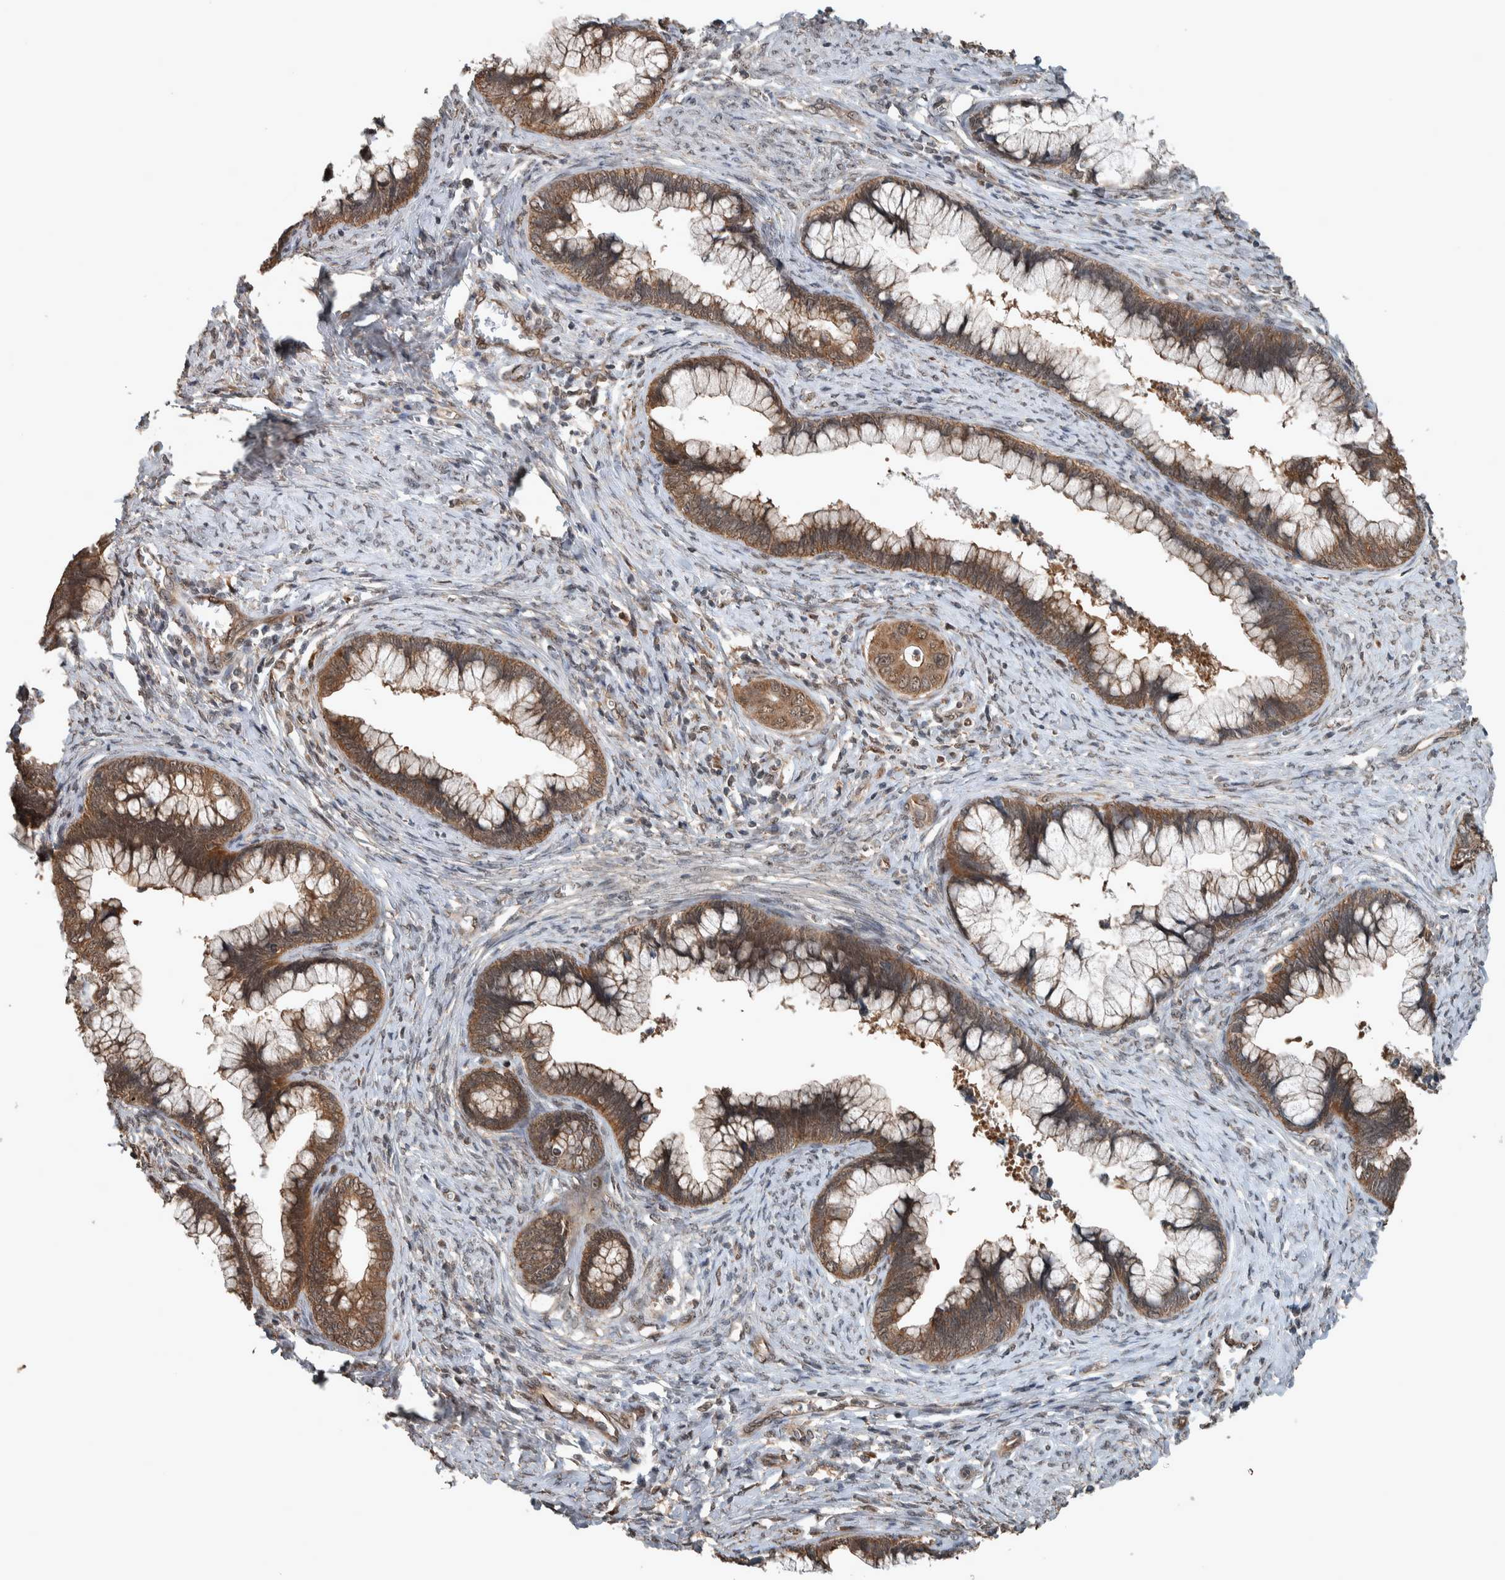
{"staining": {"intensity": "moderate", "quantity": ">75%", "location": "cytoplasmic/membranous"}, "tissue": "cervical cancer", "cell_type": "Tumor cells", "image_type": "cancer", "snomed": [{"axis": "morphology", "description": "Adenocarcinoma, NOS"}, {"axis": "topography", "description": "Cervix"}], "caption": "Immunohistochemistry (IHC) of human cervical cancer demonstrates medium levels of moderate cytoplasmic/membranous expression in approximately >75% of tumor cells.", "gene": "MYO1E", "patient": {"sex": "female", "age": 44}}